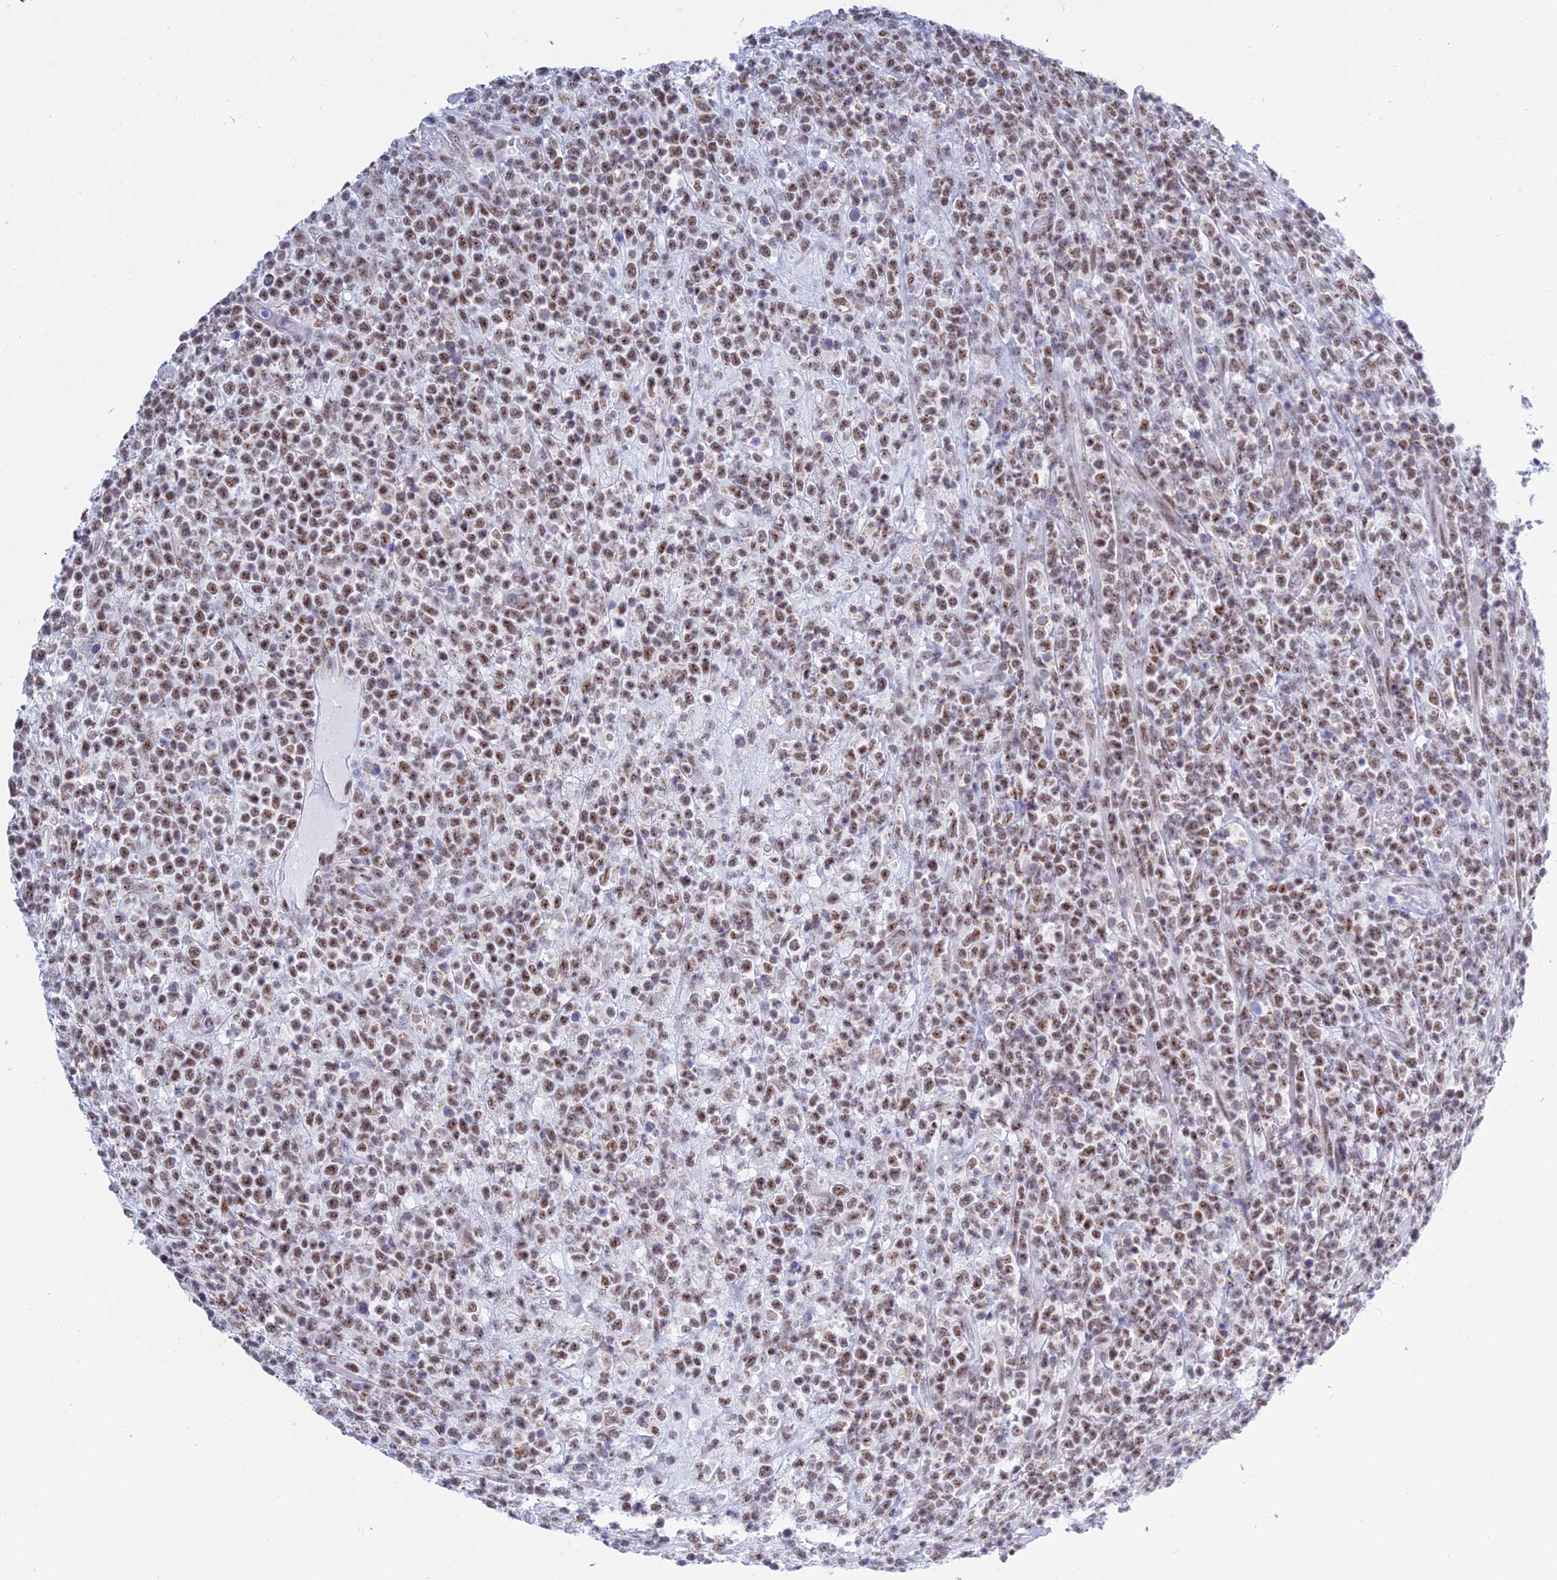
{"staining": {"intensity": "moderate", "quantity": ">75%", "location": "nuclear"}, "tissue": "lymphoma", "cell_type": "Tumor cells", "image_type": "cancer", "snomed": [{"axis": "morphology", "description": "Malignant lymphoma, non-Hodgkin's type, High grade"}, {"axis": "topography", "description": "Colon"}], "caption": "Immunohistochemical staining of human high-grade malignant lymphoma, non-Hodgkin's type demonstrates medium levels of moderate nuclear protein positivity in approximately >75% of tumor cells.", "gene": "KLF14", "patient": {"sex": "female", "age": 53}}